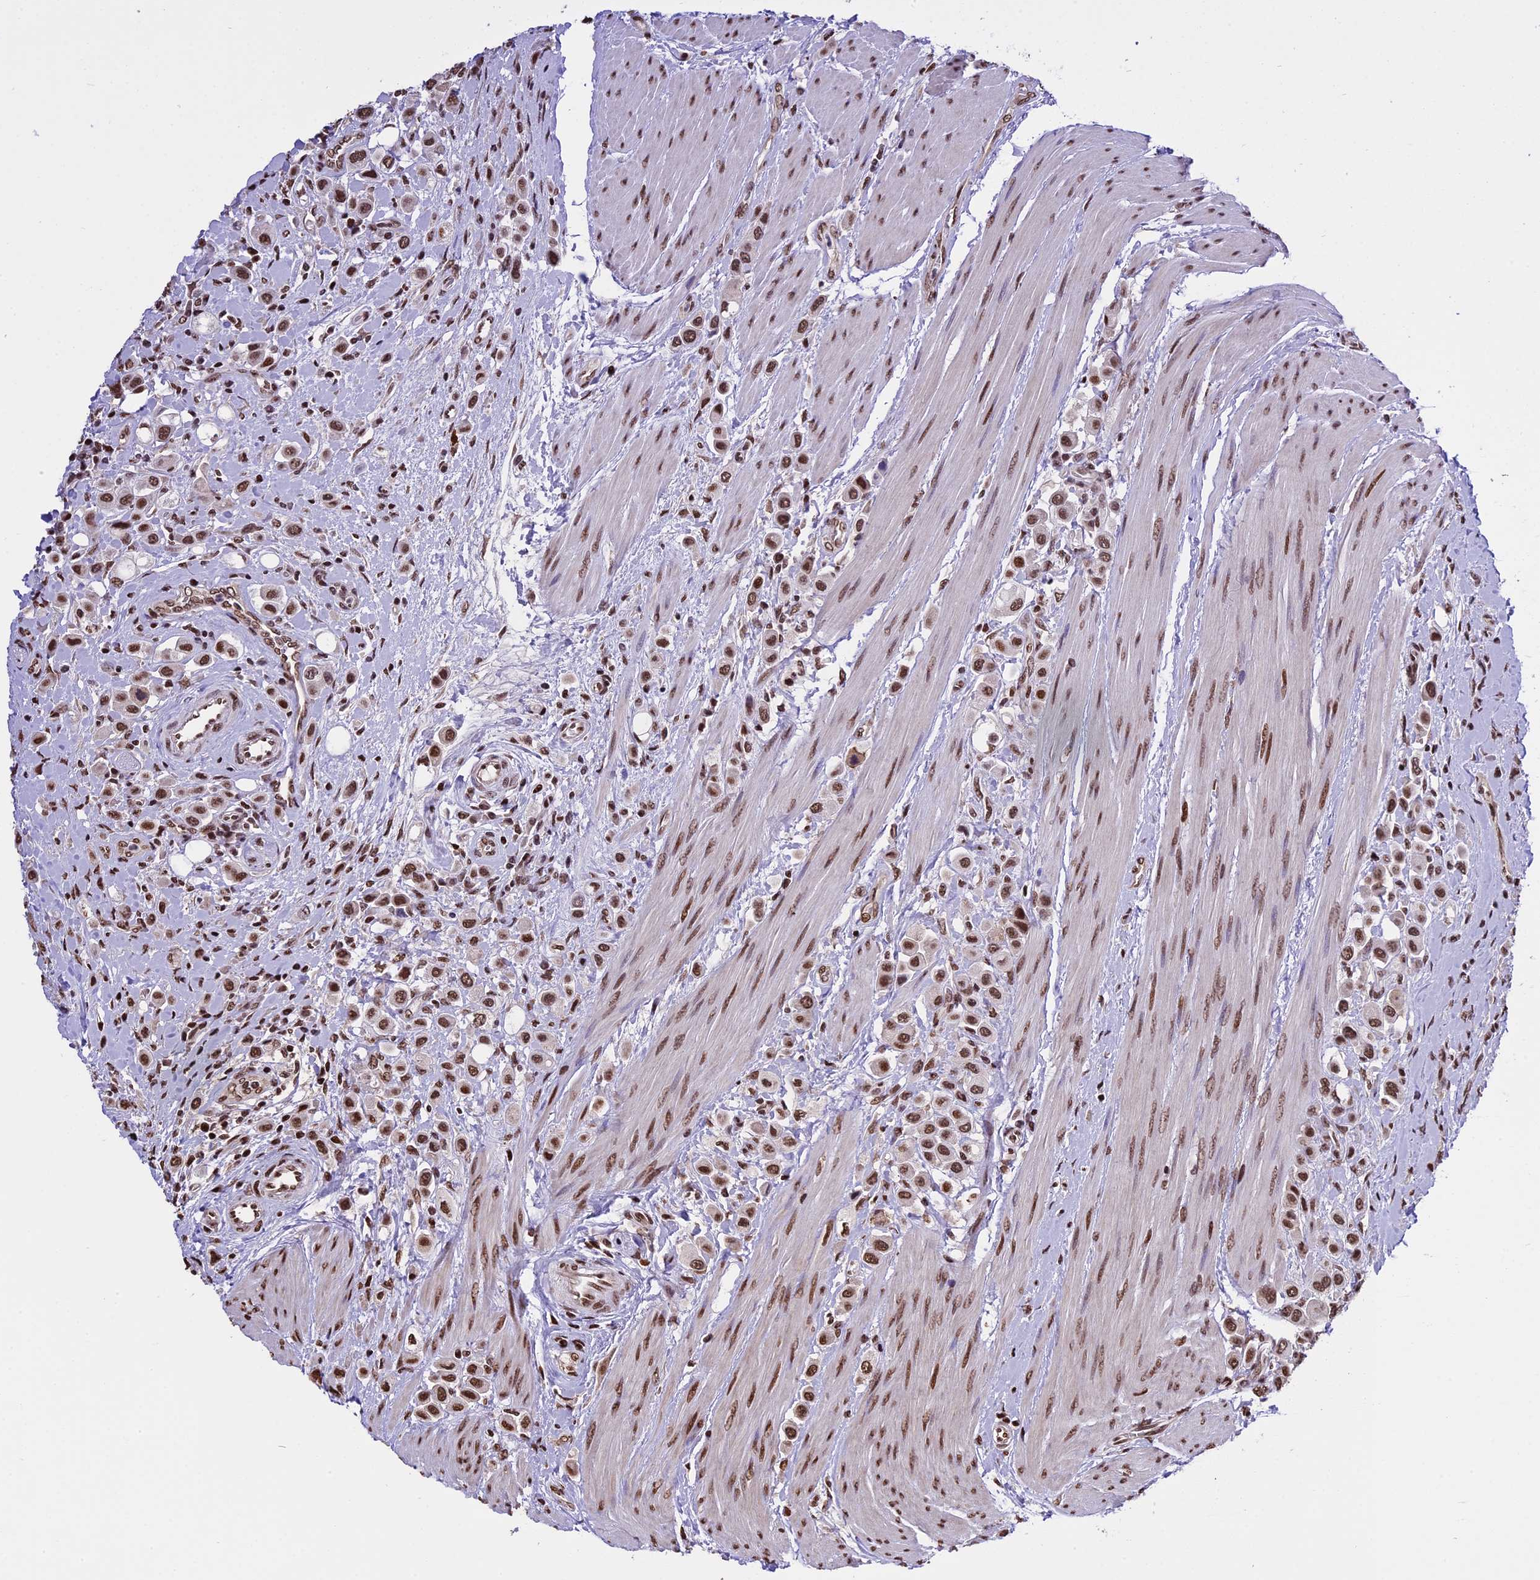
{"staining": {"intensity": "moderate", "quantity": ">75%", "location": "nuclear"}, "tissue": "urothelial cancer", "cell_type": "Tumor cells", "image_type": "cancer", "snomed": [{"axis": "morphology", "description": "Urothelial carcinoma, High grade"}, {"axis": "topography", "description": "Urinary bladder"}], "caption": "Immunohistochemical staining of urothelial cancer demonstrates moderate nuclear protein positivity in about >75% of tumor cells.", "gene": "POLR3E", "patient": {"sex": "male", "age": 50}}